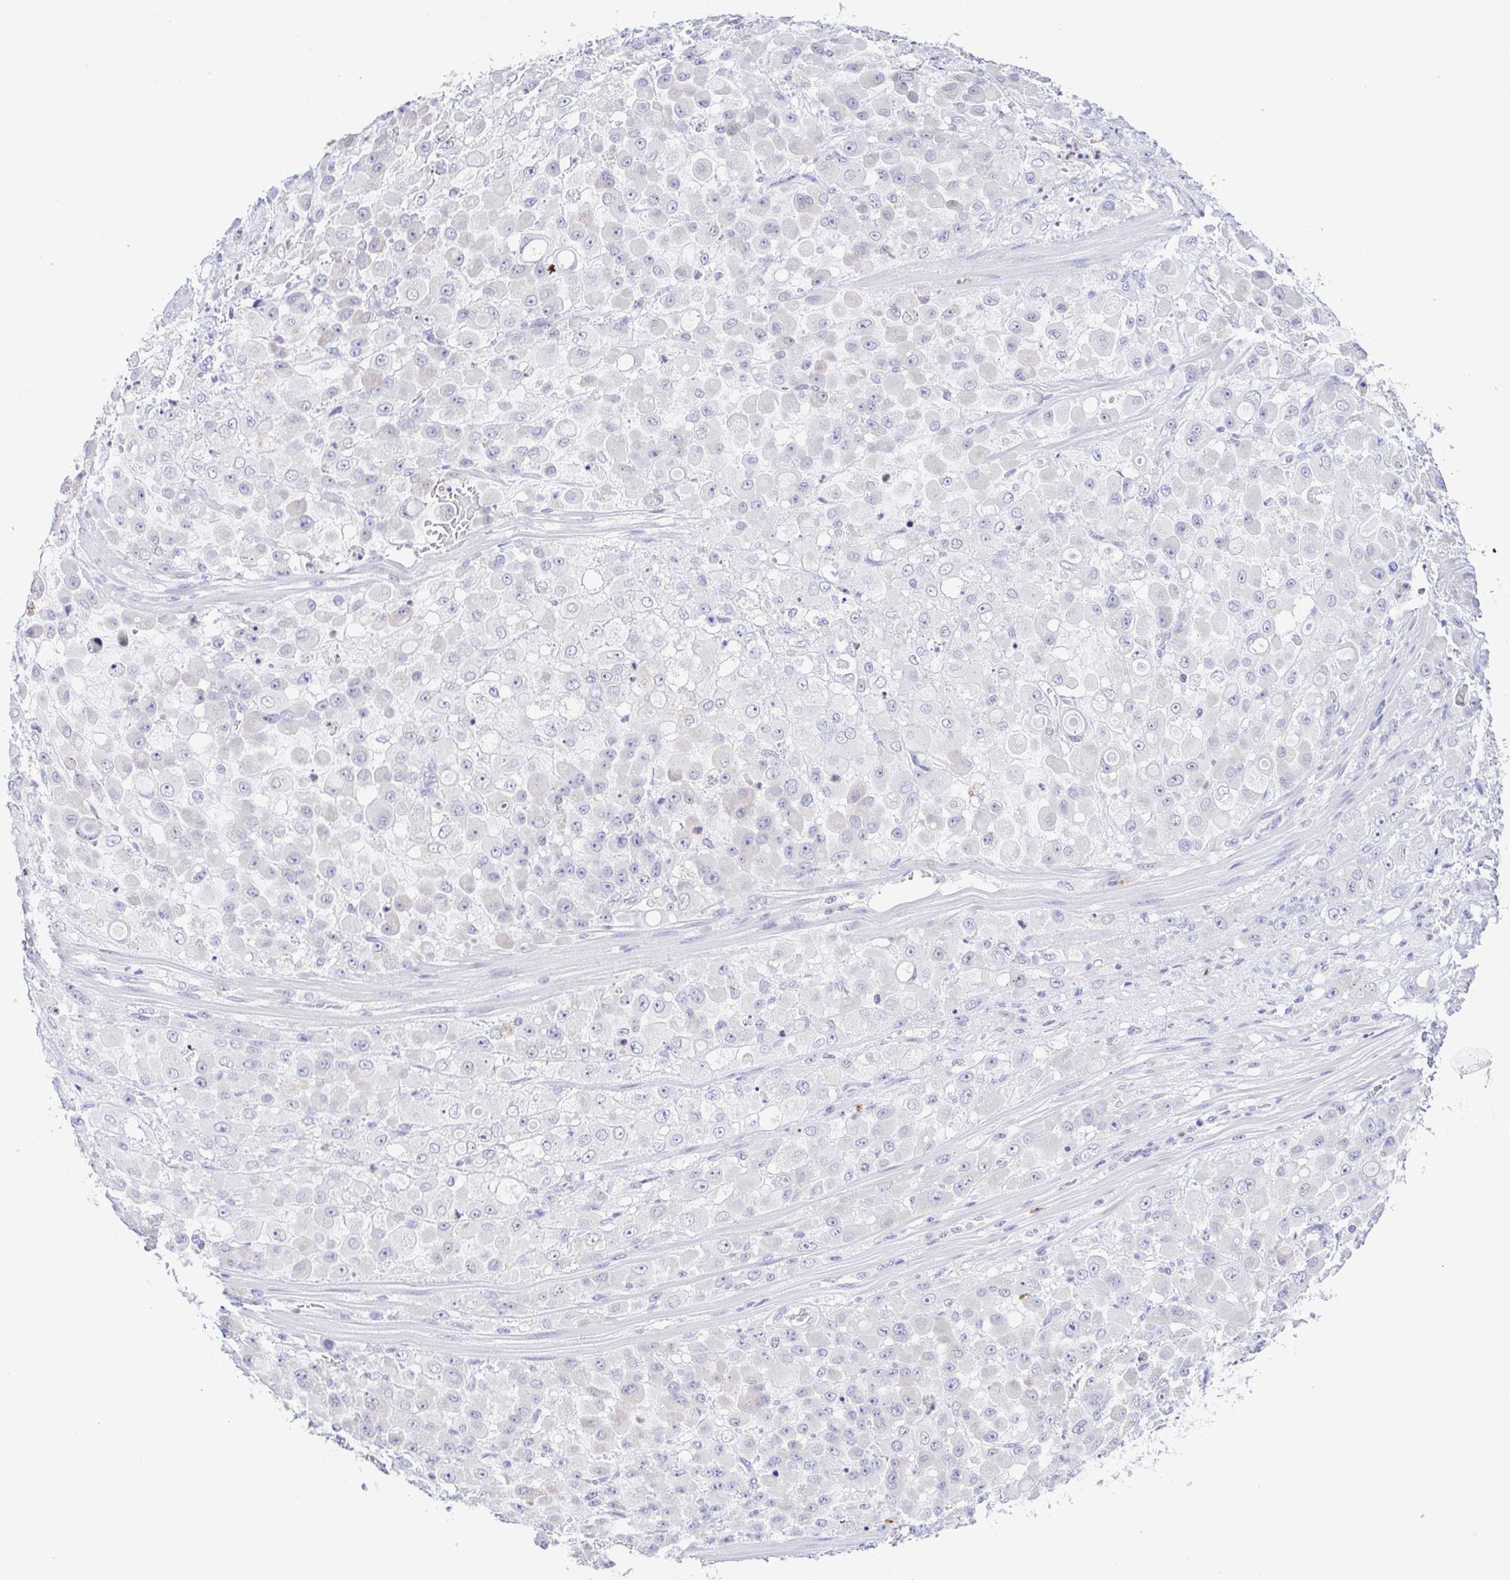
{"staining": {"intensity": "negative", "quantity": "none", "location": "none"}, "tissue": "stomach cancer", "cell_type": "Tumor cells", "image_type": "cancer", "snomed": [{"axis": "morphology", "description": "Adenocarcinoma, NOS"}, {"axis": "topography", "description": "Stomach"}], "caption": "Immunohistochemical staining of human stomach cancer (adenocarcinoma) exhibits no significant positivity in tumor cells. (DAB immunohistochemistry (IHC), high magnification).", "gene": "PGLYRP1", "patient": {"sex": "female", "age": 76}}